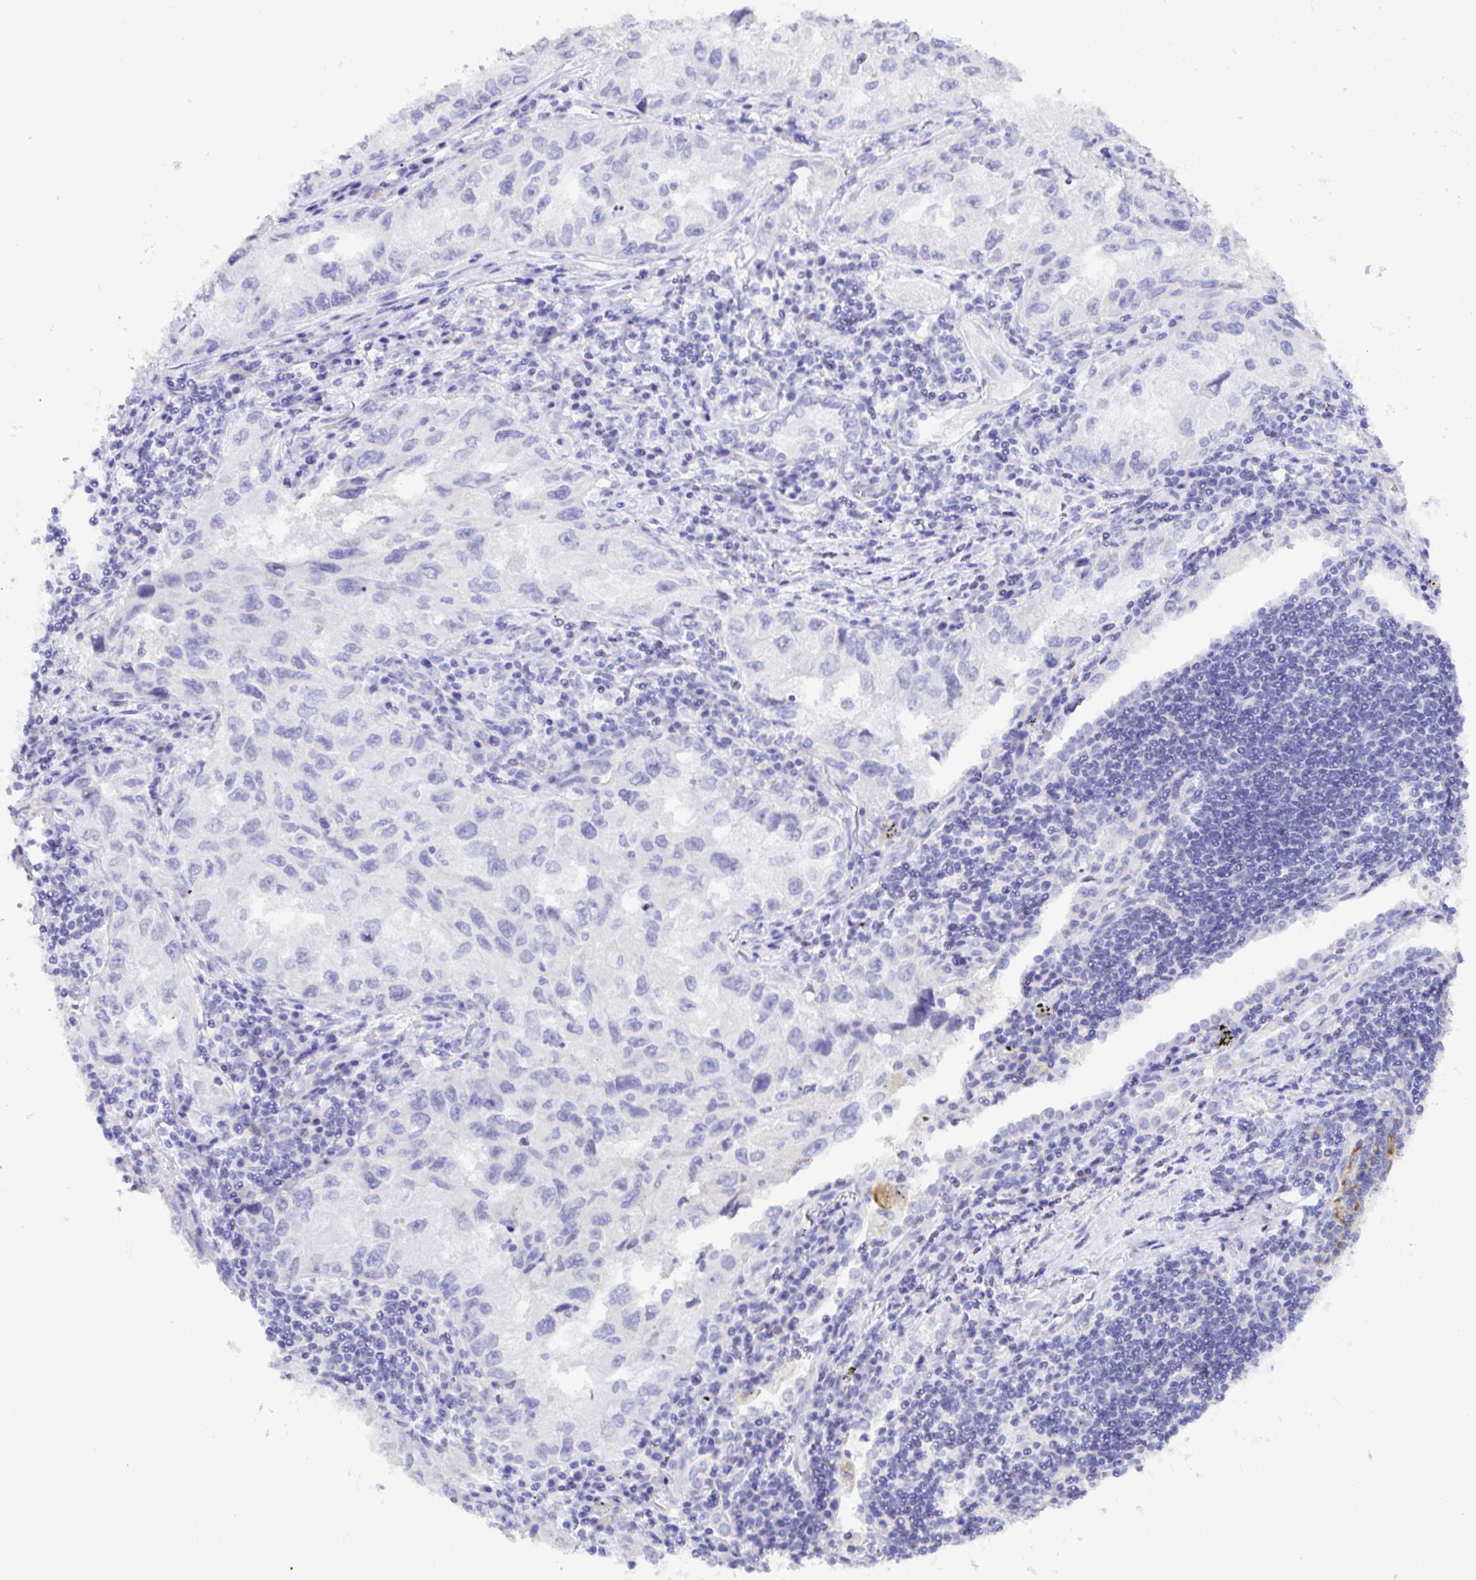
{"staining": {"intensity": "negative", "quantity": "none", "location": "none"}, "tissue": "lung cancer", "cell_type": "Tumor cells", "image_type": "cancer", "snomed": [{"axis": "morphology", "description": "Adenocarcinoma, NOS"}, {"axis": "topography", "description": "Lung"}], "caption": "Tumor cells are negative for protein expression in human lung cancer (adenocarcinoma).", "gene": "CDO1", "patient": {"sex": "female", "age": 73}}